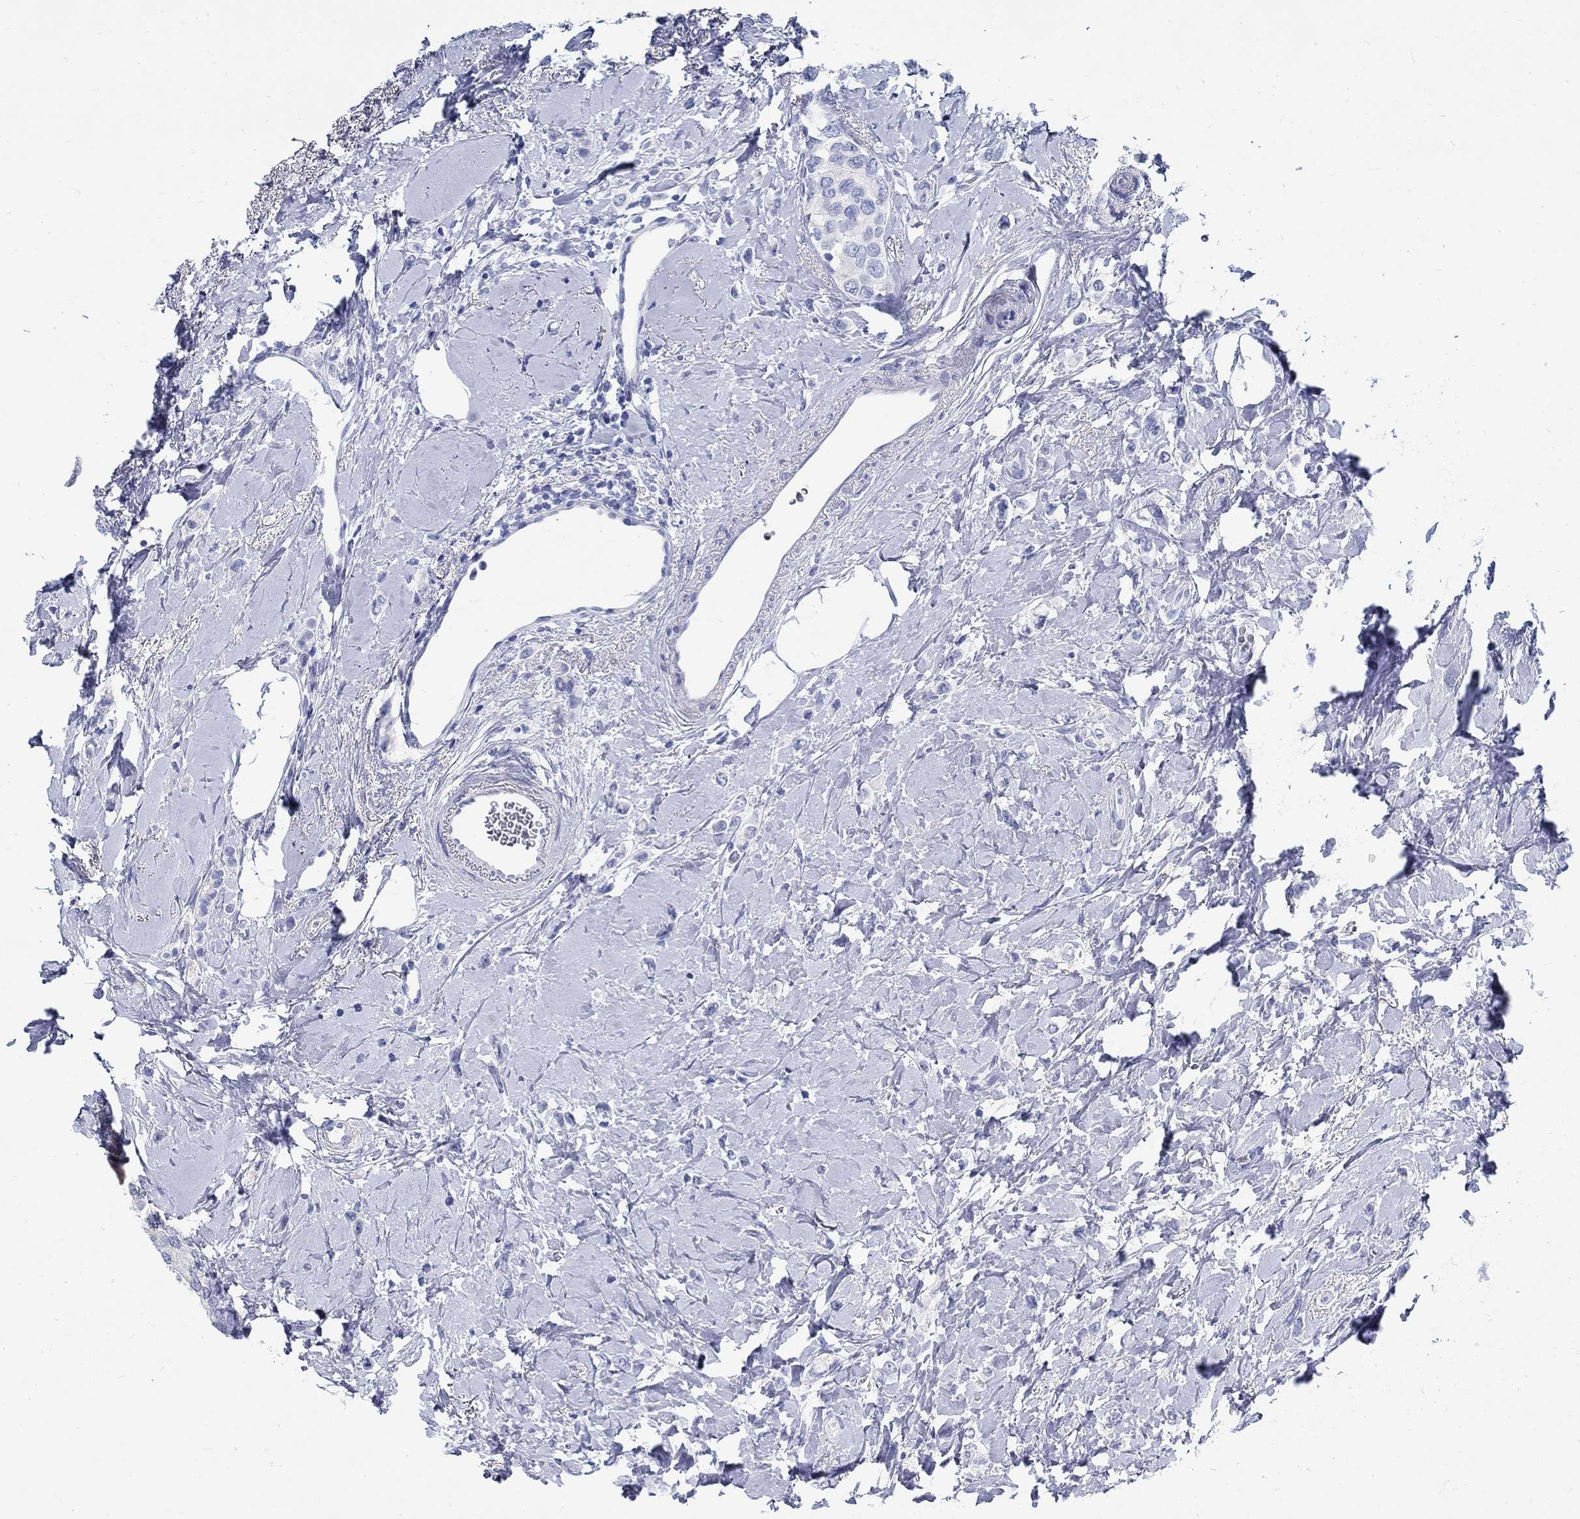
{"staining": {"intensity": "negative", "quantity": "none", "location": "none"}, "tissue": "breast cancer", "cell_type": "Tumor cells", "image_type": "cancer", "snomed": [{"axis": "morphology", "description": "Lobular carcinoma"}, {"axis": "topography", "description": "Breast"}], "caption": "Tumor cells are negative for brown protein staining in breast cancer.", "gene": "RD3L", "patient": {"sex": "female", "age": 66}}